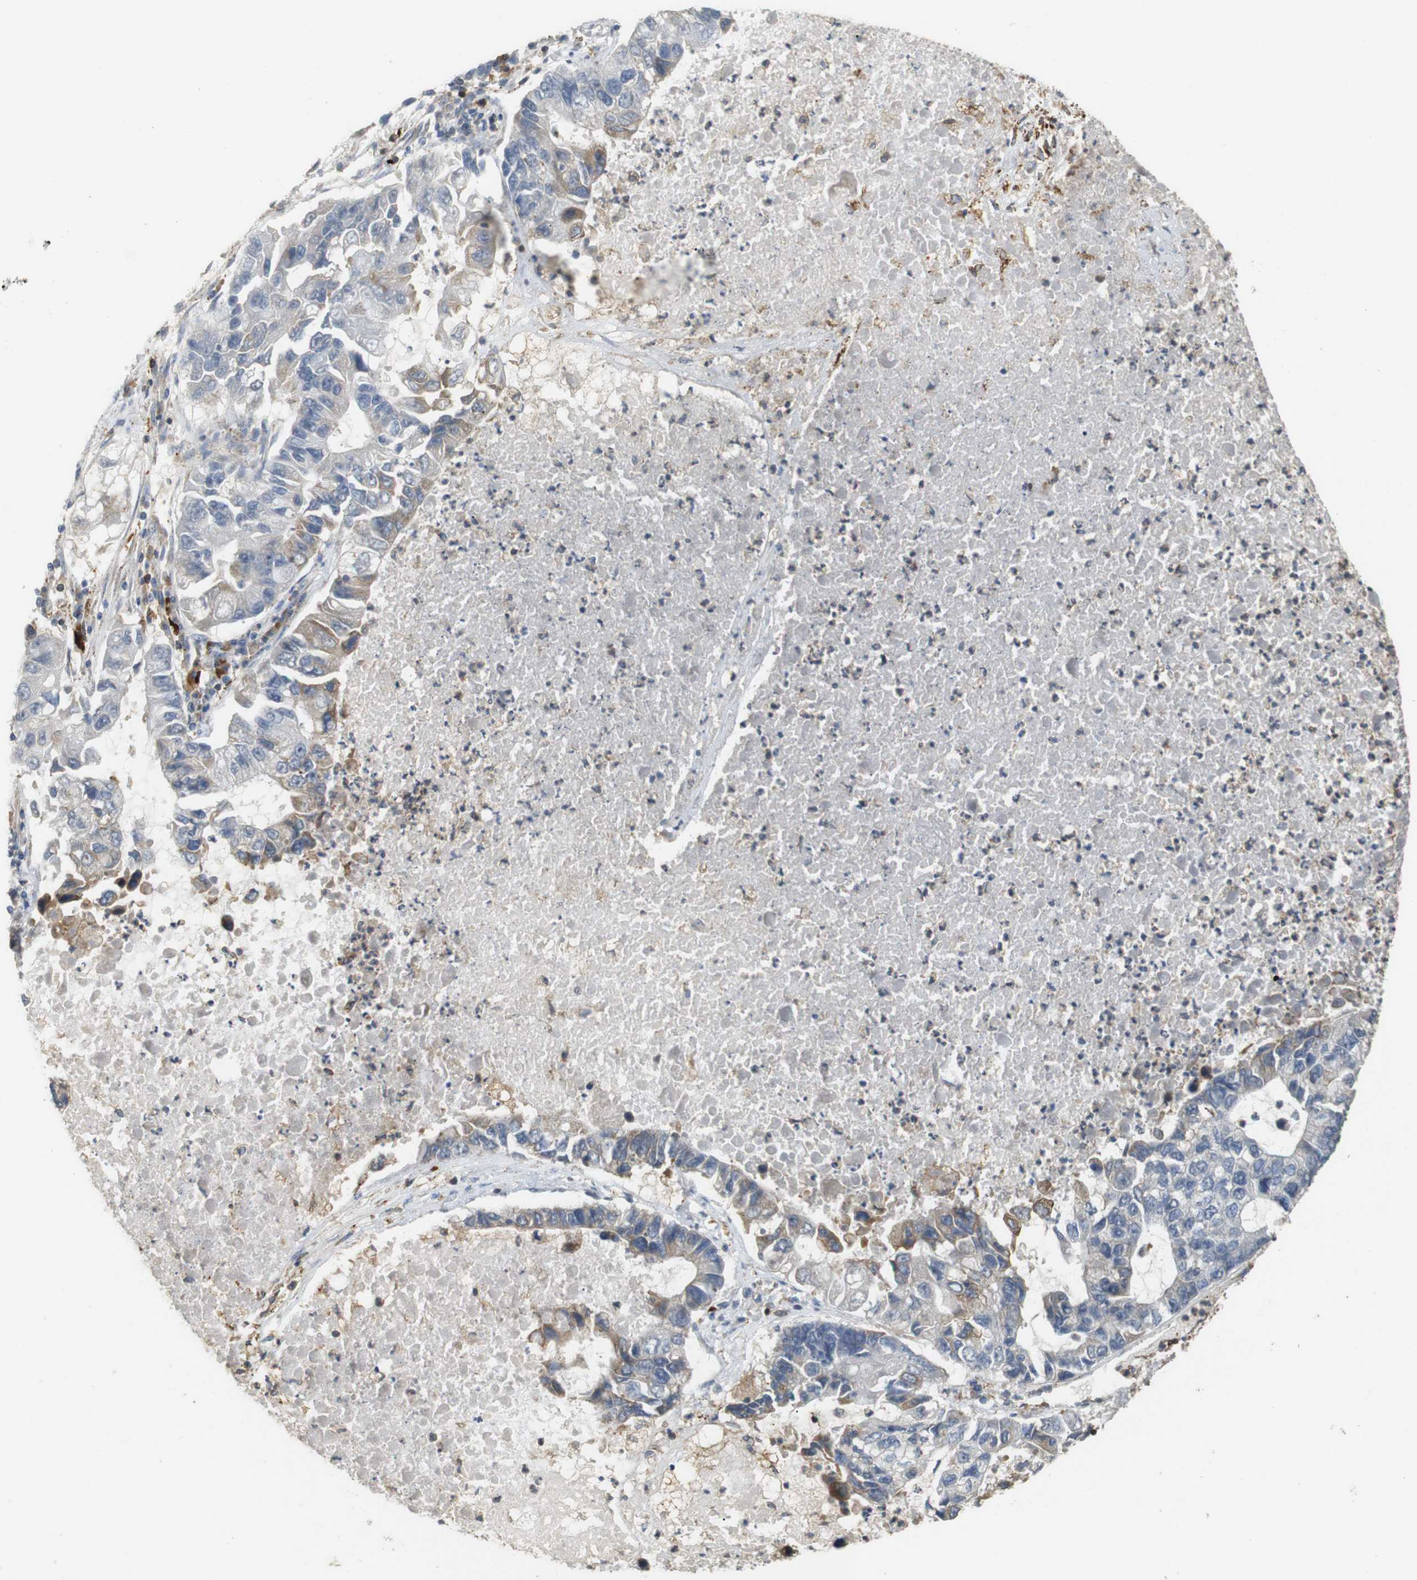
{"staining": {"intensity": "moderate", "quantity": "<25%", "location": "cytoplasmic/membranous"}, "tissue": "lung cancer", "cell_type": "Tumor cells", "image_type": "cancer", "snomed": [{"axis": "morphology", "description": "Adenocarcinoma, NOS"}, {"axis": "topography", "description": "Lung"}], "caption": "Lung cancer stained with a brown dye displays moderate cytoplasmic/membranous positive staining in about <25% of tumor cells.", "gene": "KSR1", "patient": {"sex": "female", "age": 51}}